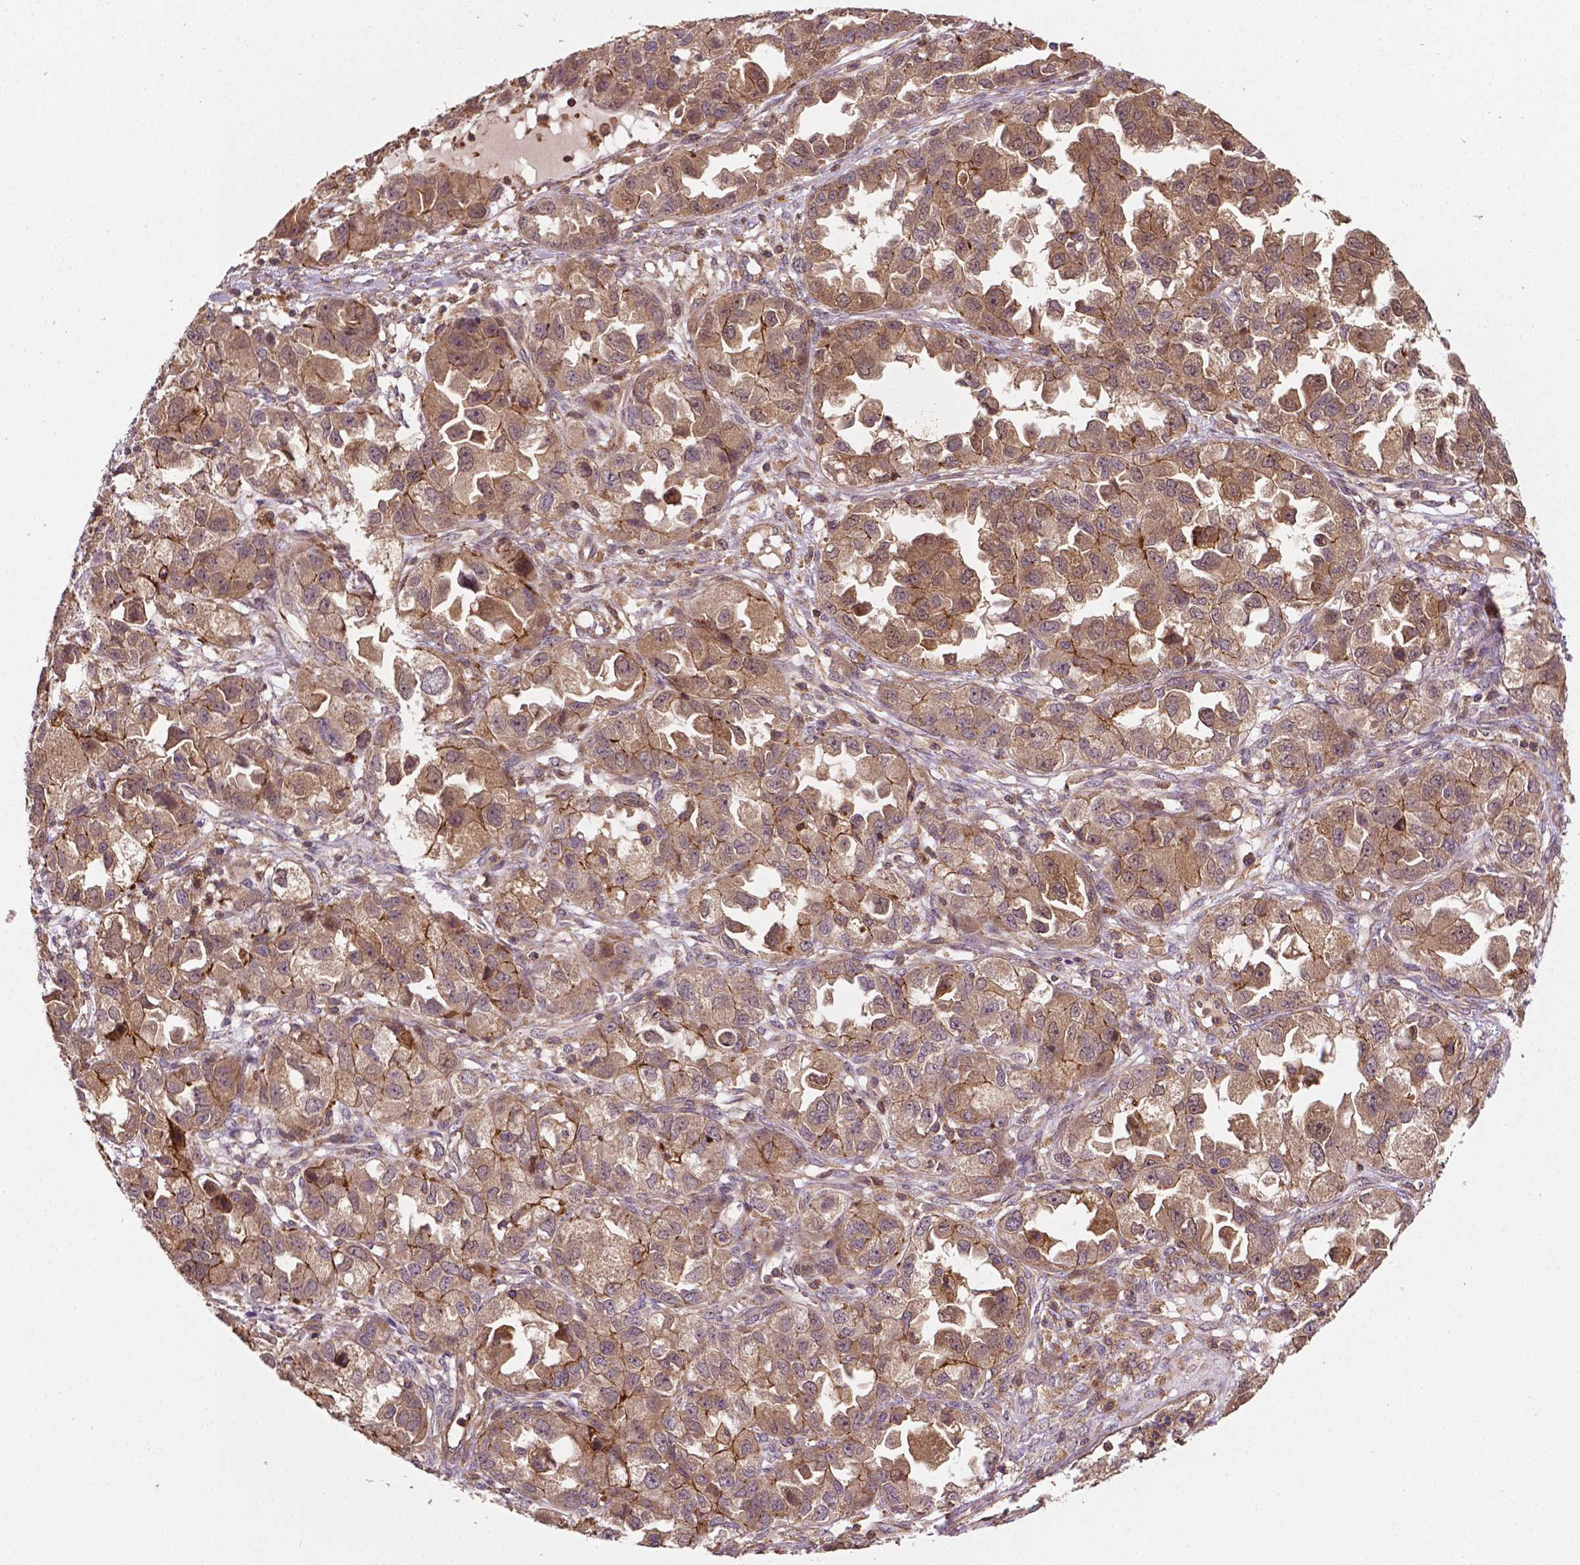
{"staining": {"intensity": "moderate", "quantity": ">75%", "location": "cytoplasmic/membranous"}, "tissue": "ovarian cancer", "cell_type": "Tumor cells", "image_type": "cancer", "snomed": [{"axis": "morphology", "description": "Cystadenocarcinoma, serous, NOS"}, {"axis": "topography", "description": "Ovary"}], "caption": "Immunohistochemical staining of serous cystadenocarcinoma (ovarian) shows moderate cytoplasmic/membranous protein staining in about >75% of tumor cells.", "gene": "ZMYND19", "patient": {"sex": "female", "age": 84}}